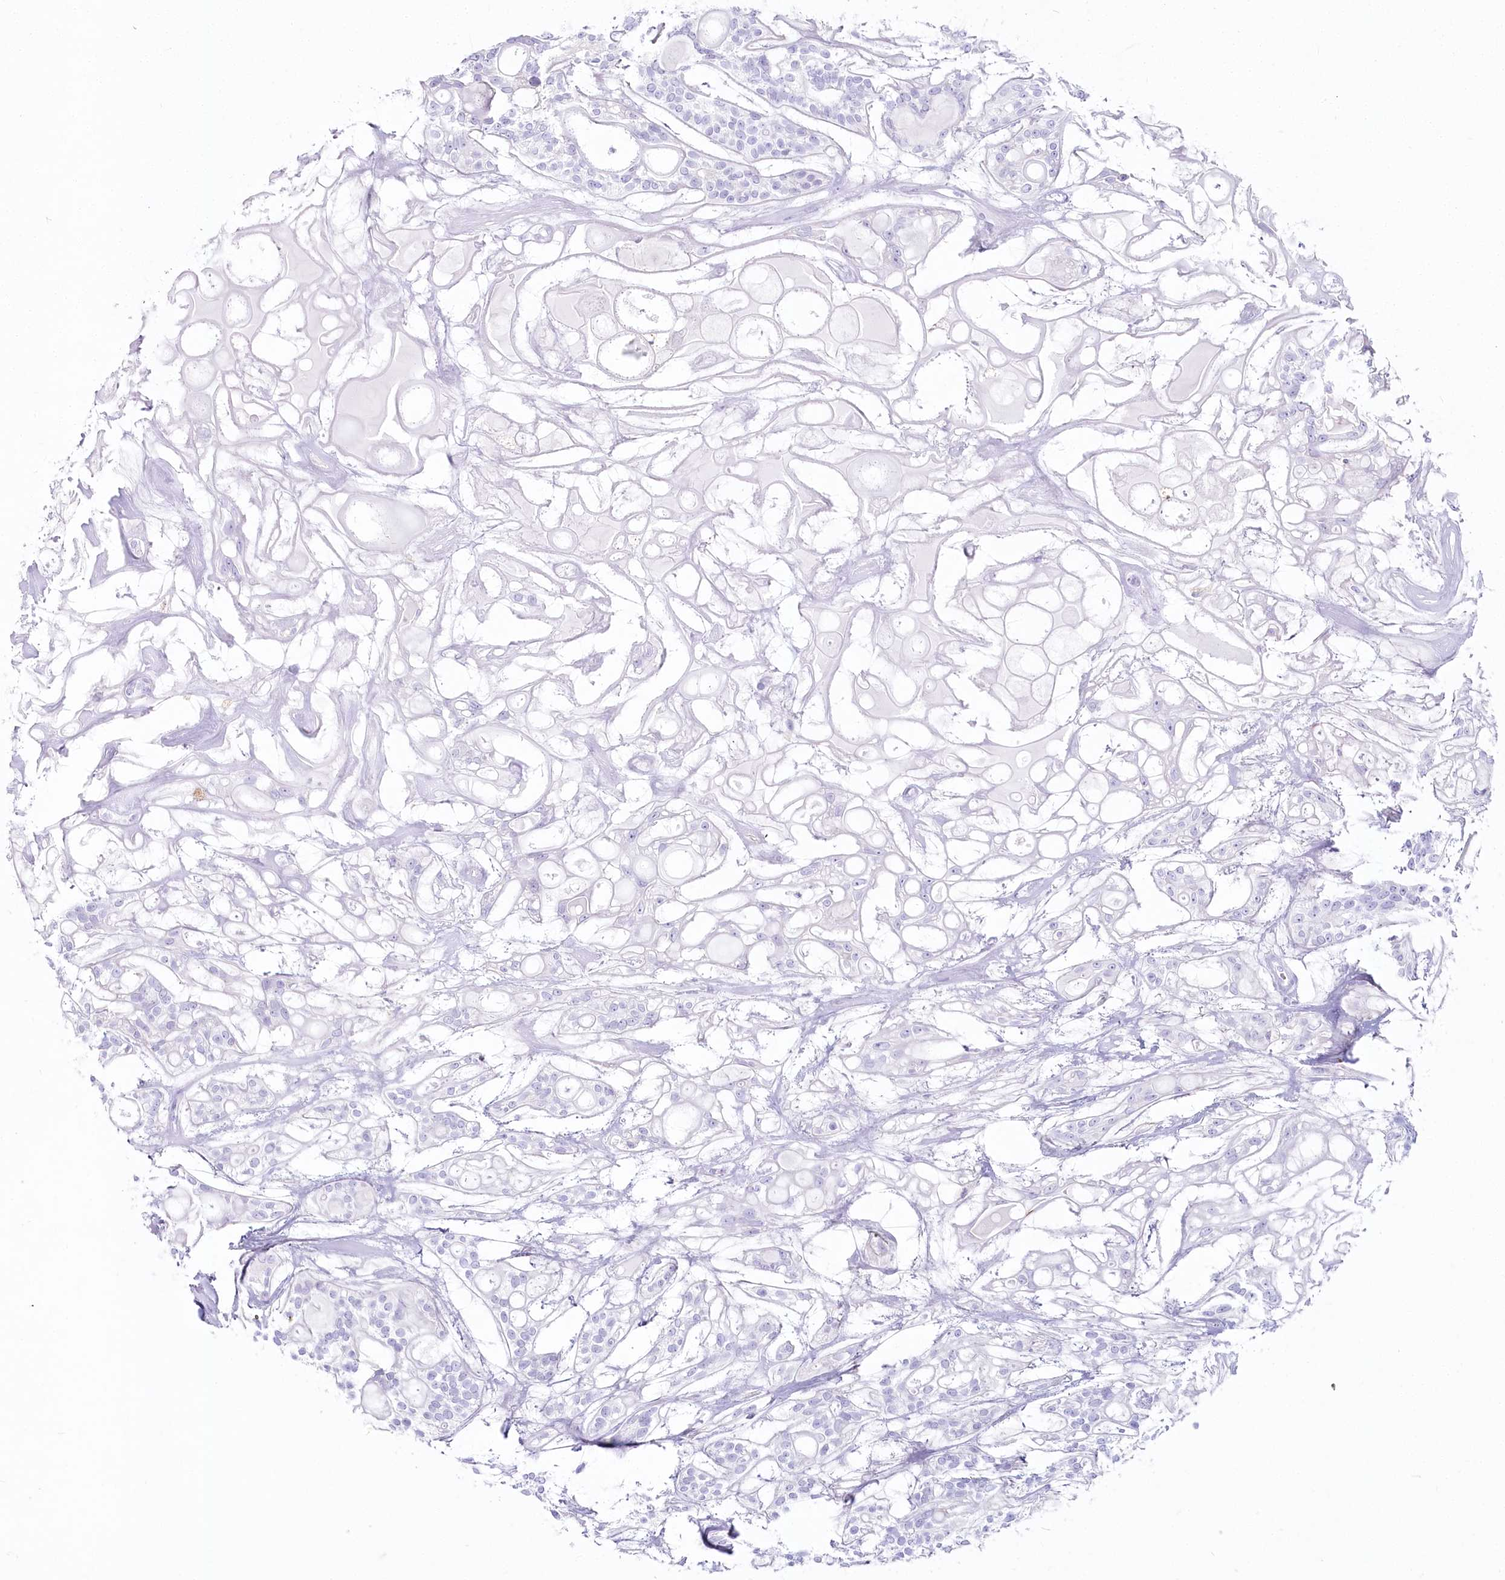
{"staining": {"intensity": "negative", "quantity": "none", "location": "none"}, "tissue": "head and neck cancer", "cell_type": "Tumor cells", "image_type": "cancer", "snomed": [{"axis": "morphology", "description": "Adenocarcinoma, NOS"}, {"axis": "topography", "description": "Head-Neck"}], "caption": "Tumor cells are negative for protein expression in human adenocarcinoma (head and neck).", "gene": "IFIT5", "patient": {"sex": "male", "age": 66}}